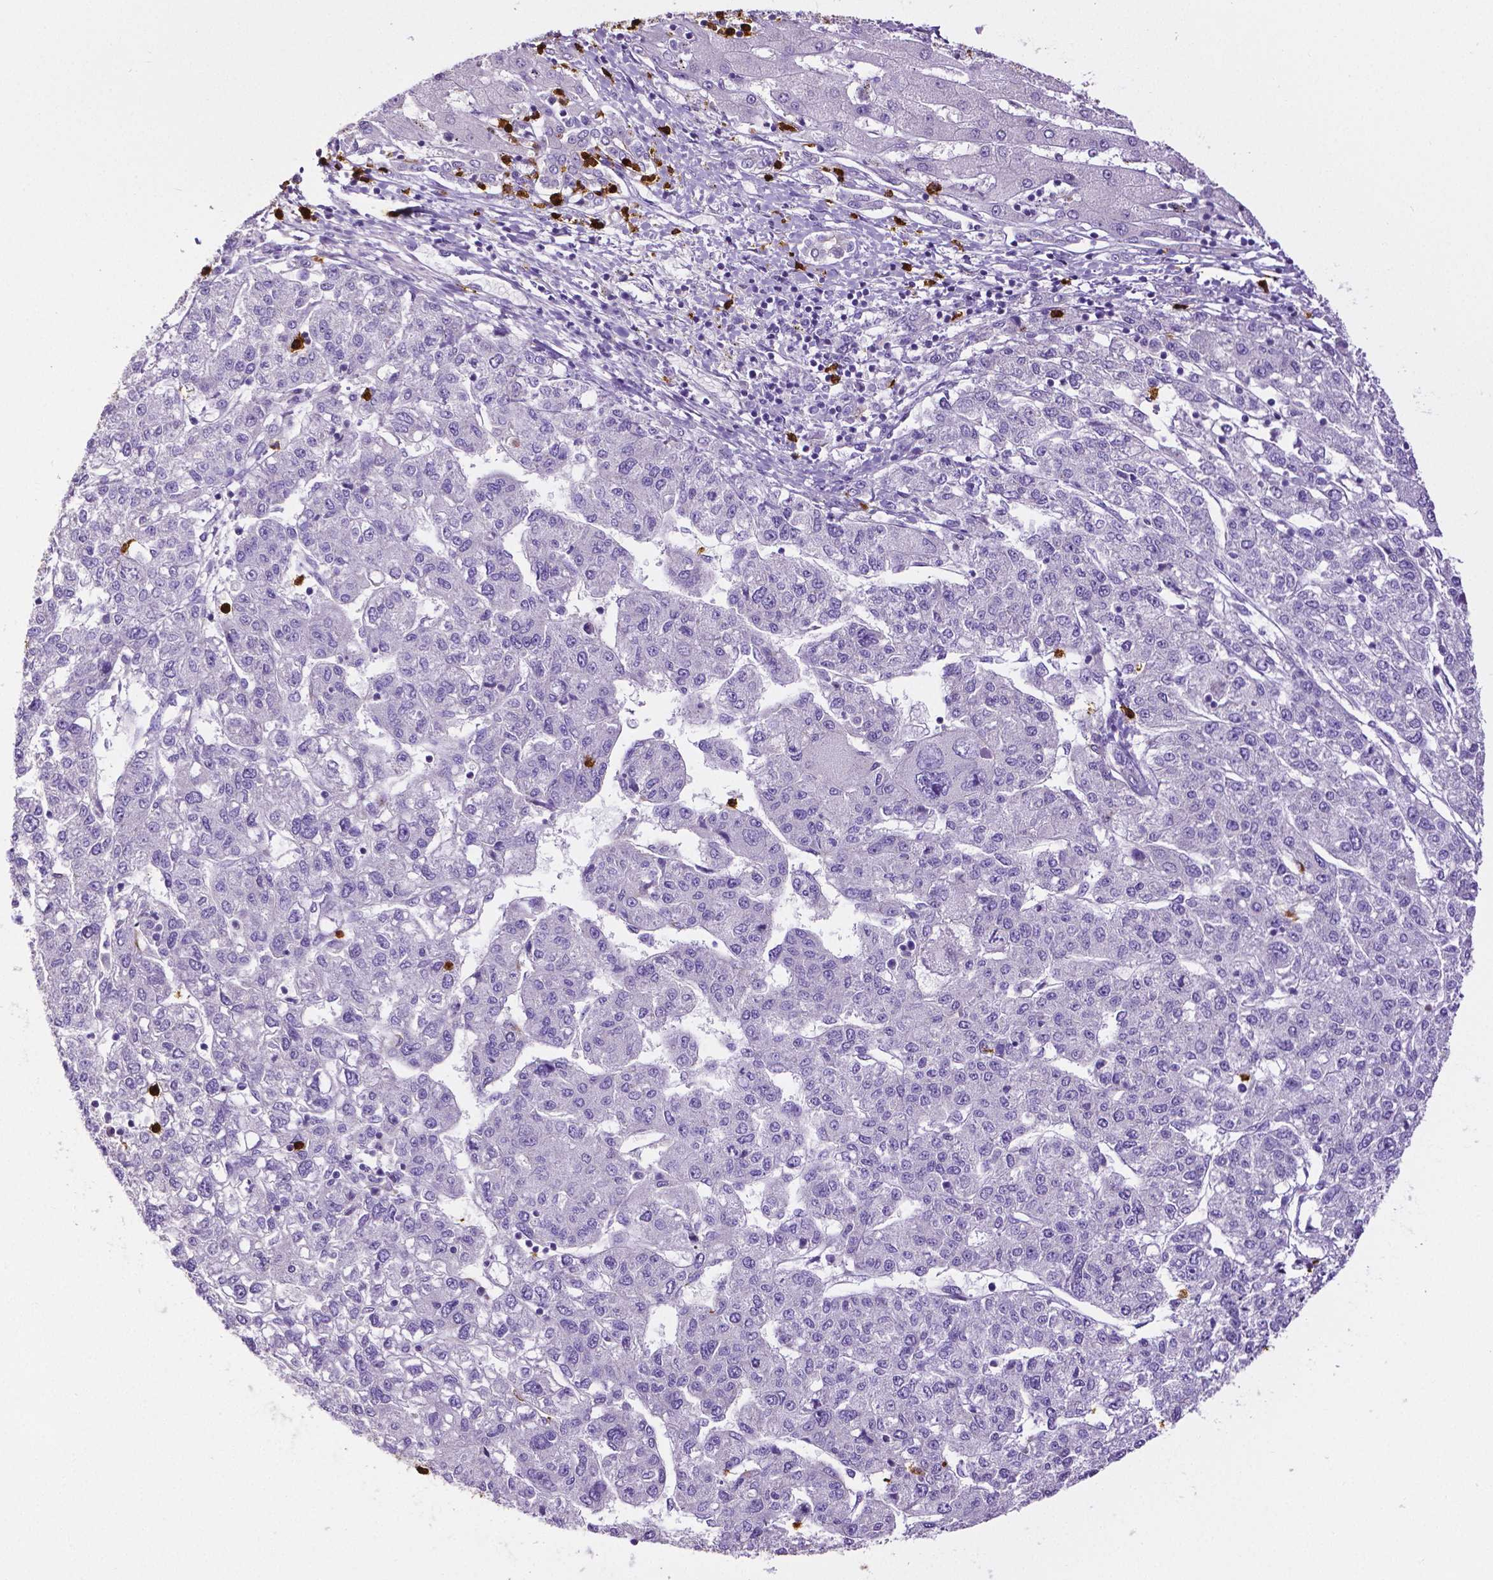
{"staining": {"intensity": "negative", "quantity": "none", "location": "none"}, "tissue": "liver cancer", "cell_type": "Tumor cells", "image_type": "cancer", "snomed": [{"axis": "morphology", "description": "Carcinoma, Hepatocellular, NOS"}, {"axis": "topography", "description": "Liver"}], "caption": "Hepatocellular carcinoma (liver) was stained to show a protein in brown. There is no significant staining in tumor cells.", "gene": "MMP9", "patient": {"sex": "male", "age": 56}}